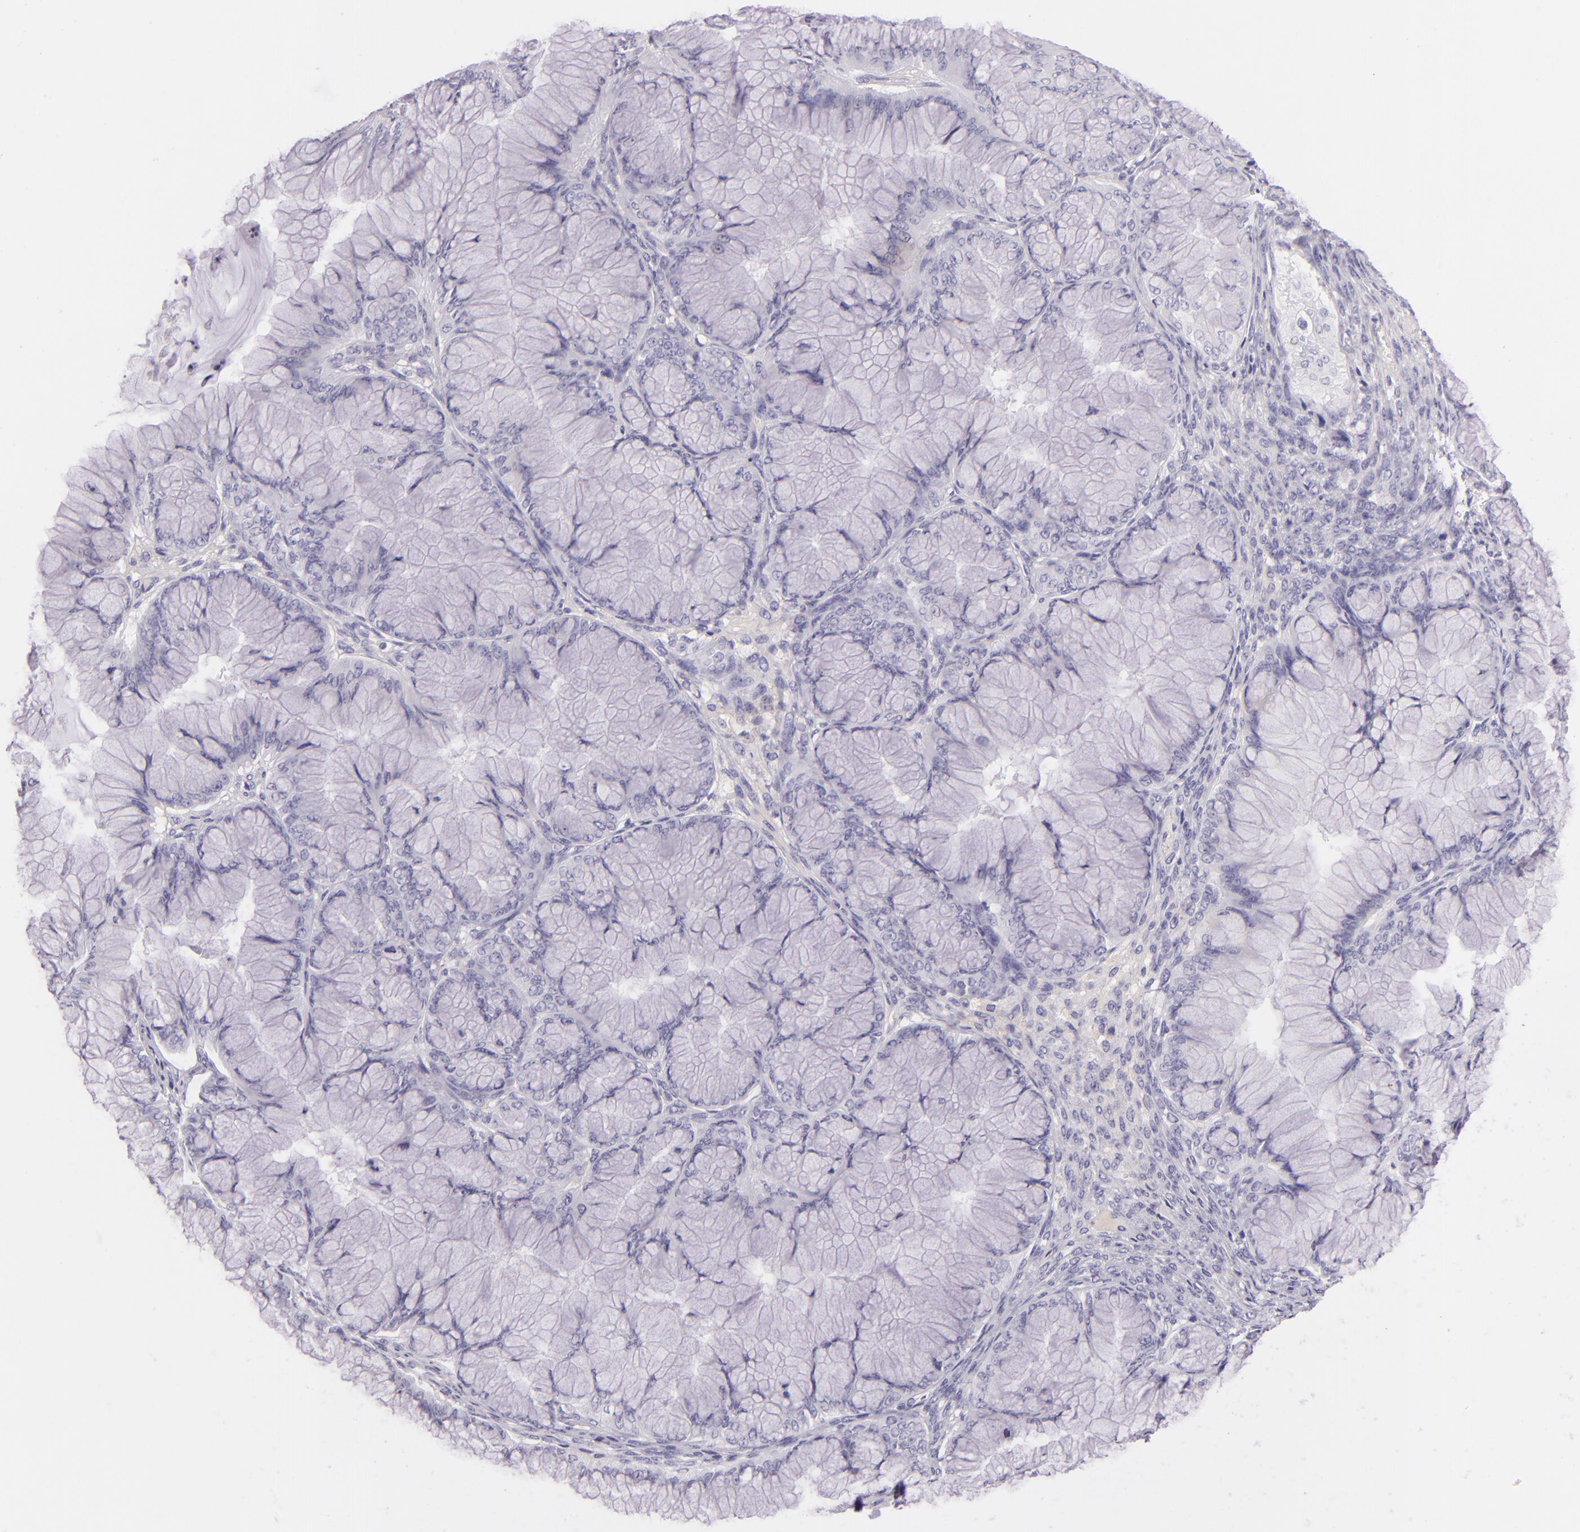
{"staining": {"intensity": "negative", "quantity": "none", "location": "none"}, "tissue": "ovarian cancer", "cell_type": "Tumor cells", "image_type": "cancer", "snomed": [{"axis": "morphology", "description": "Cystadenocarcinoma, mucinous, NOS"}, {"axis": "topography", "description": "Ovary"}], "caption": "IHC photomicrograph of neoplastic tissue: human ovarian mucinous cystadenocarcinoma stained with DAB (3,3'-diaminobenzidine) shows no significant protein expression in tumor cells.", "gene": "ICAM1", "patient": {"sex": "female", "age": 63}}